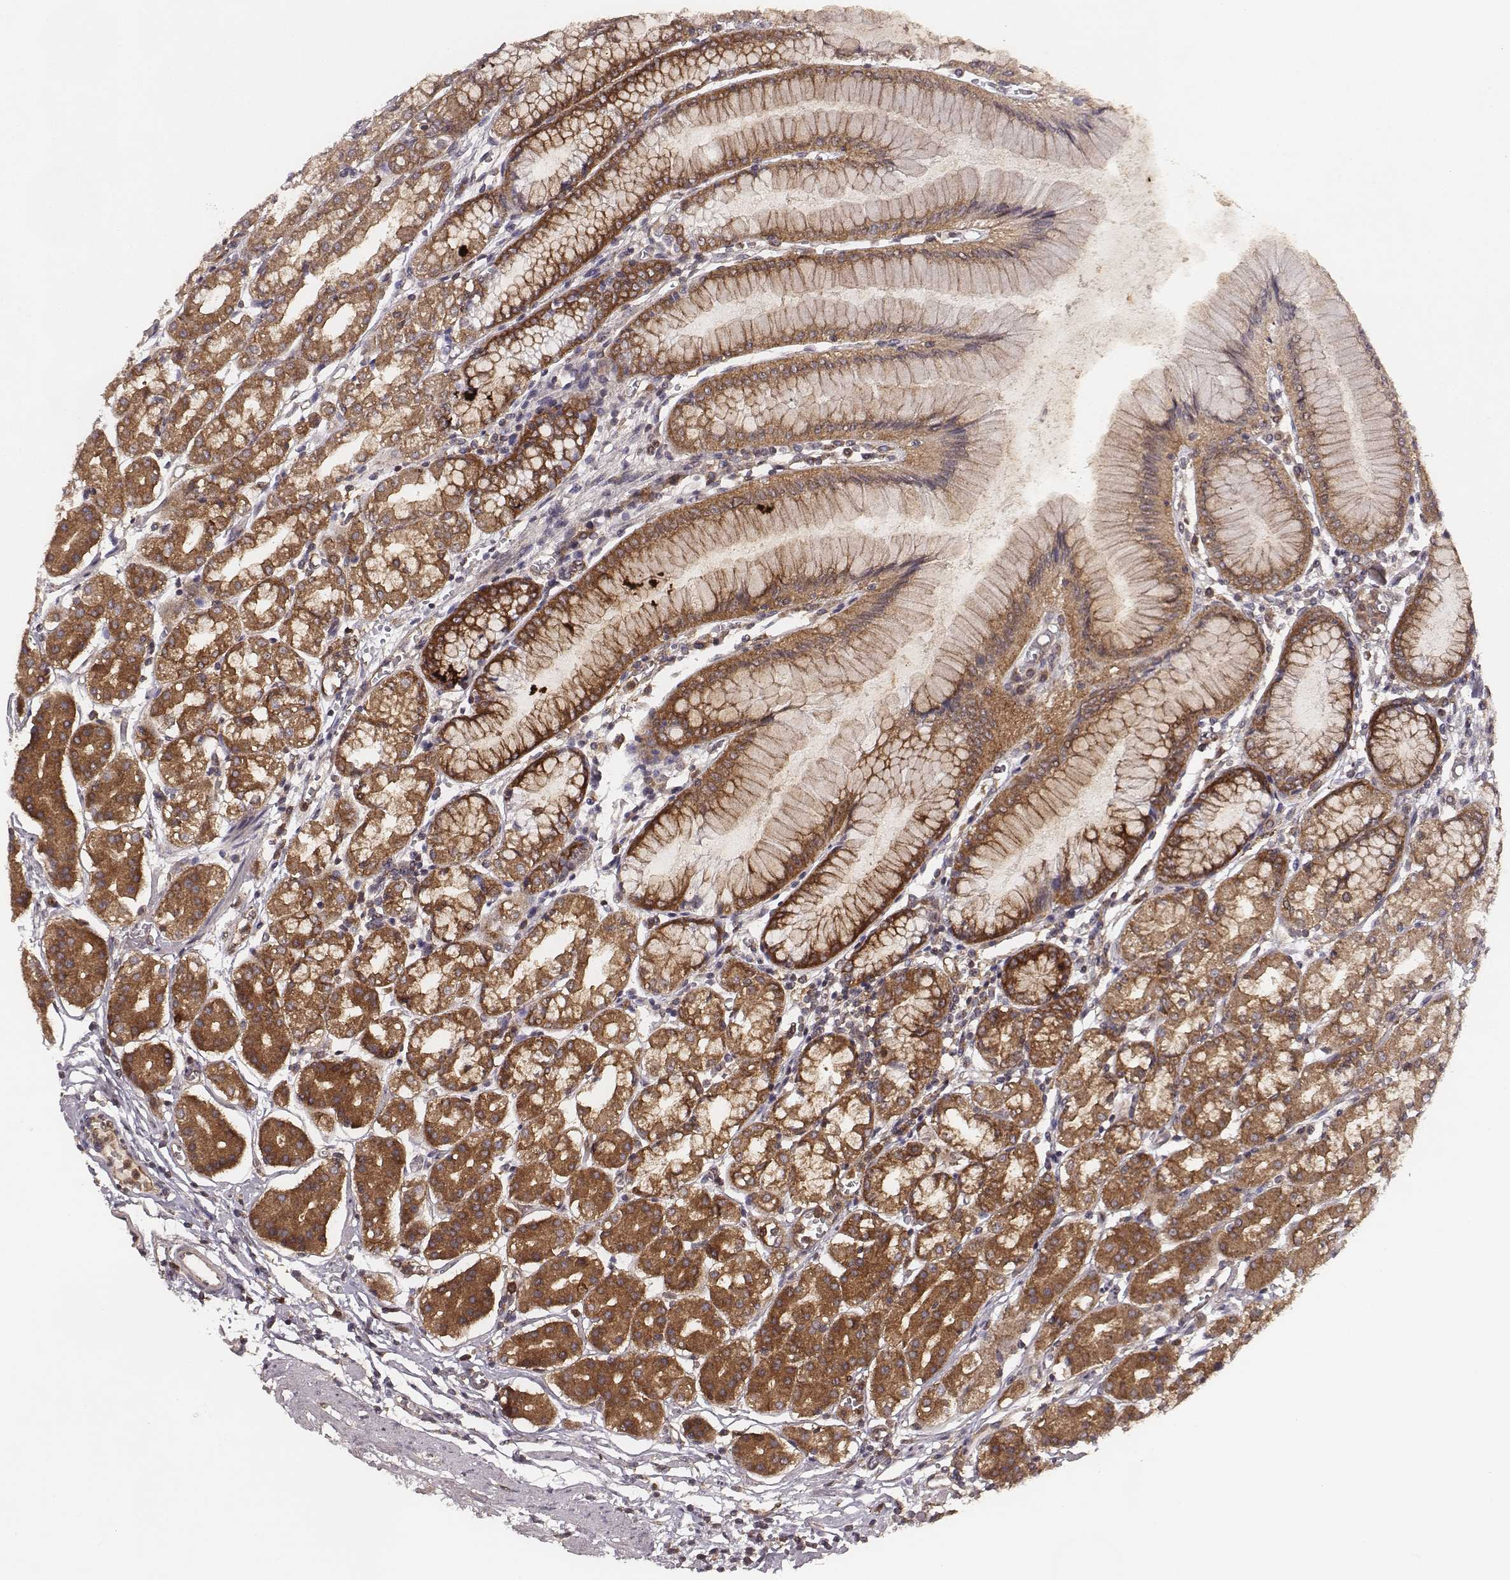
{"staining": {"intensity": "strong", "quantity": ">75%", "location": "cytoplasmic/membranous"}, "tissue": "stomach", "cell_type": "Glandular cells", "image_type": "normal", "snomed": [{"axis": "morphology", "description": "Normal tissue, NOS"}, {"axis": "topography", "description": "Skeletal muscle"}, {"axis": "topography", "description": "Stomach"}], "caption": "Immunohistochemical staining of unremarkable stomach demonstrates high levels of strong cytoplasmic/membranous expression in approximately >75% of glandular cells. The protein is shown in brown color, while the nuclei are stained blue.", "gene": "VPS26A", "patient": {"sex": "female", "age": 57}}